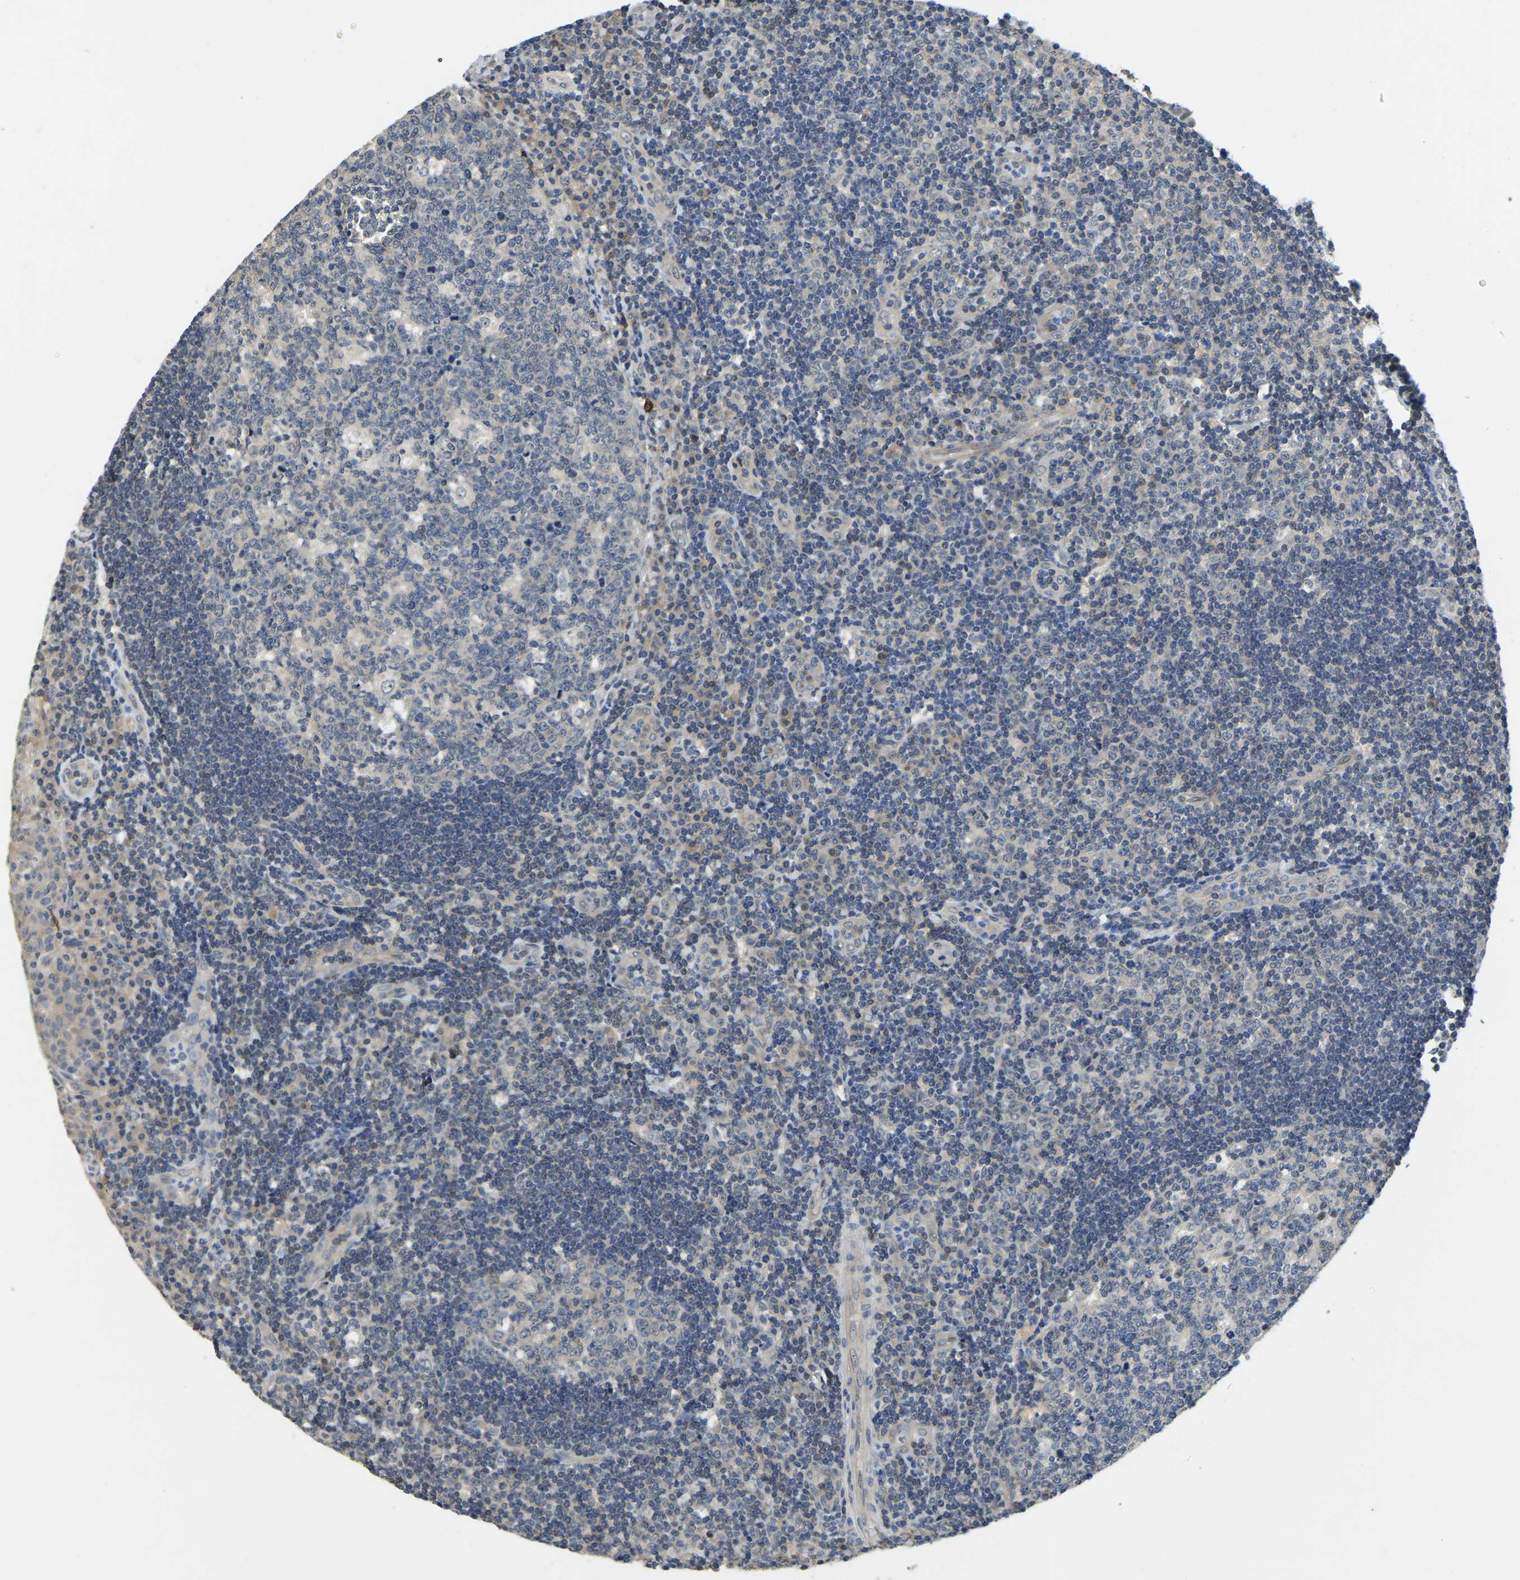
{"staining": {"intensity": "weak", "quantity": "<25%", "location": "cytoplasmic/membranous"}, "tissue": "tonsil", "cell_type": "Germinal center cells", "image_type": "normal", "snomed": [{"axis": "morphology", "description": "Normal tissue, NOS"}, {"axis": "topography", "description": "Tonsil"}], "caption": "Immunohistochemistry image of normal human tonsil stained for a protein (brown), which reveals no expression in germinal center cells.", "gene": "AHNAK", "patient": {"sex": "female", "age": 40}}